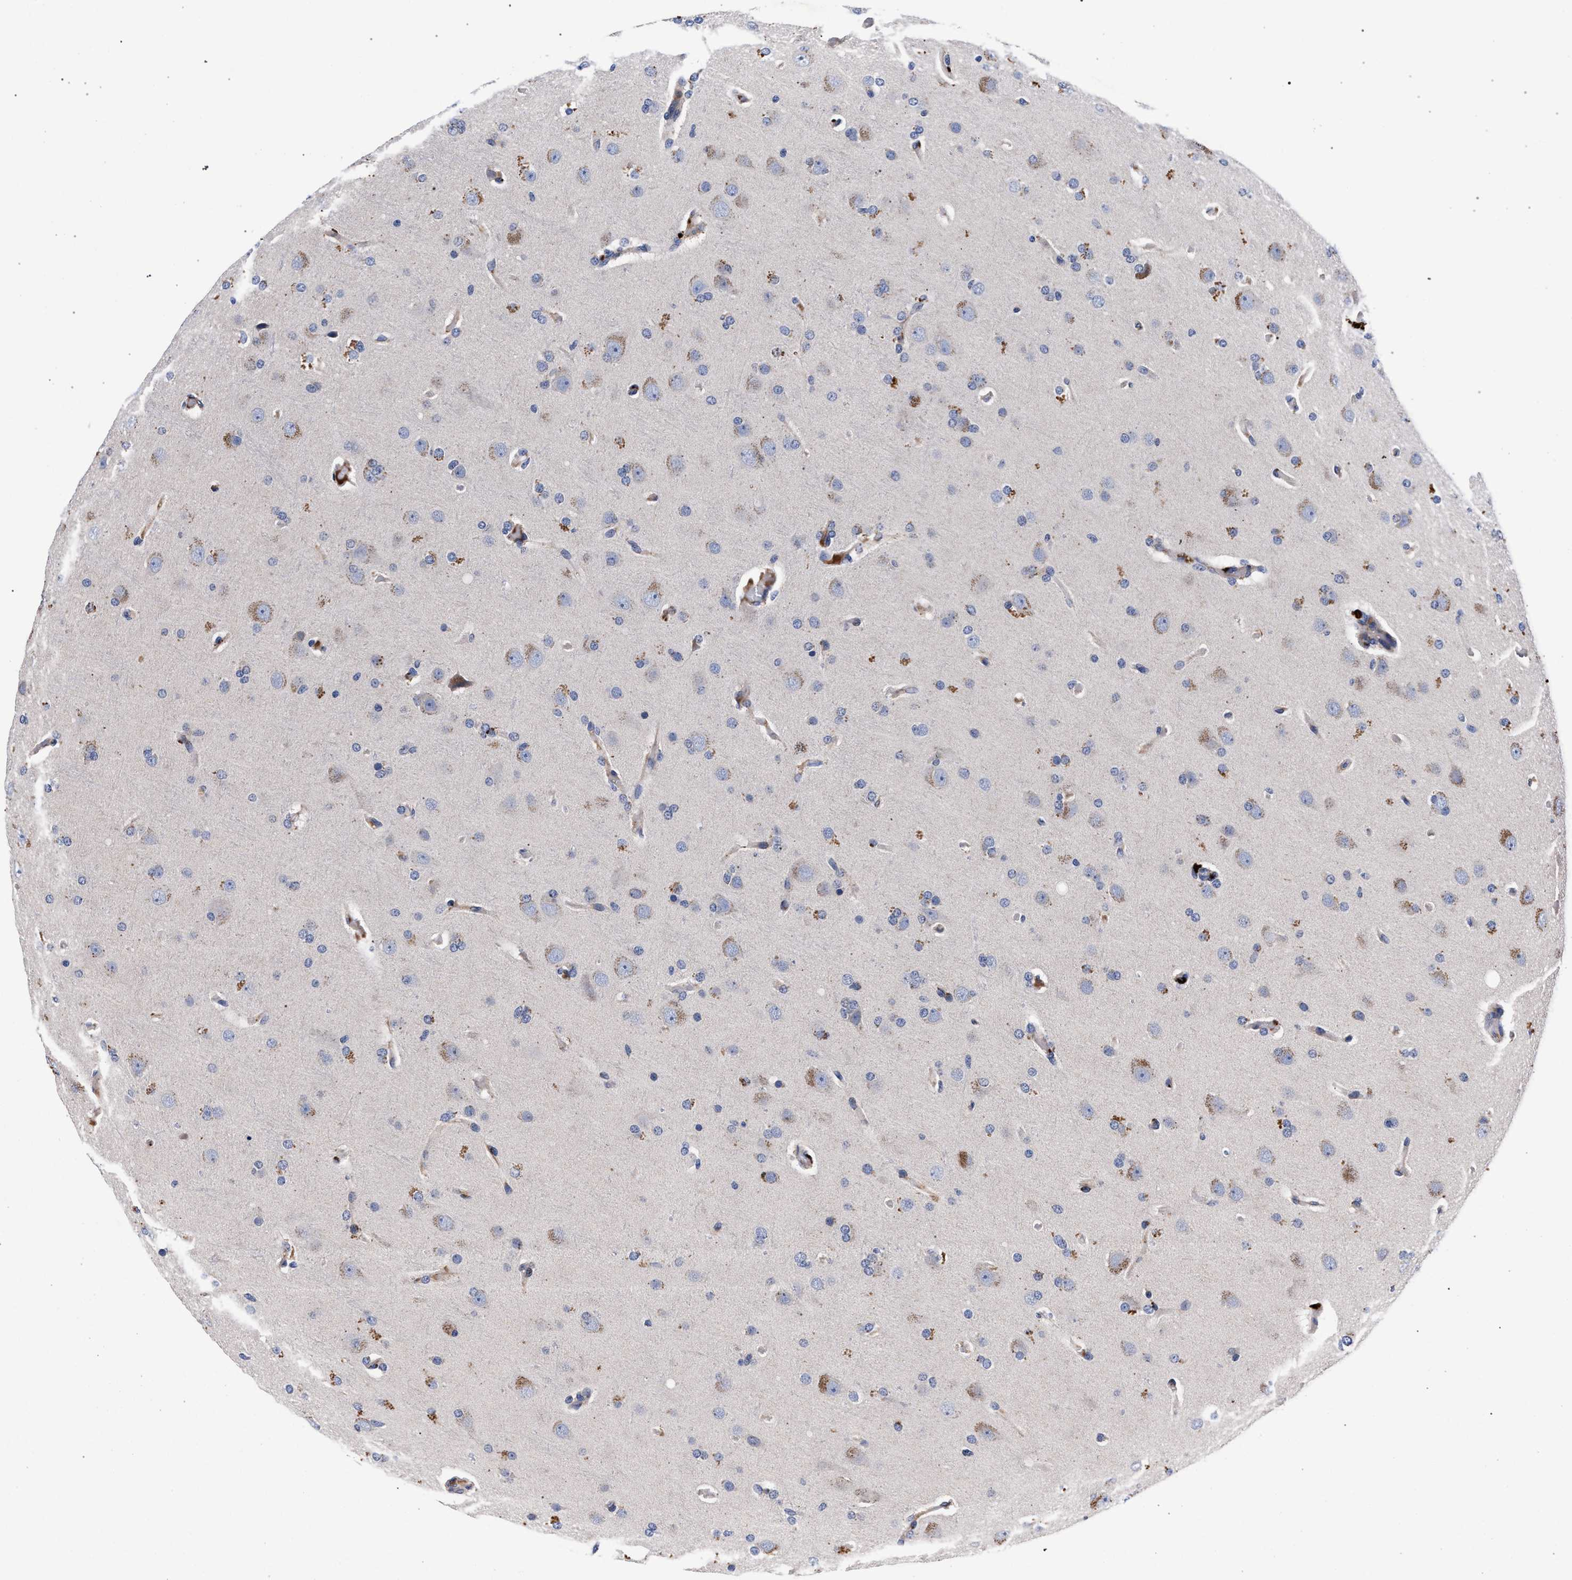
{"staining": {"intensity": "moderate", "quantity": "25%-75%", "location": "cytoplasmic/membranous"}, "tissue": "glioma", "cell_type": "Tumor cells", "image_type": "cancer", "snomed": [{"axis": "morphology", "description": "Glioma, malignant, High grade"}, {"axis": "topography", "description": "Brain"}], "caption": "IHC staining of malignant glioma (high-grade), which exhibits medium levels of moderate cytoplasmic/membranous expression in approximately 25%-75% of tumor cells indicating moderate cytoplasmic/membranous protein staining. The staining was performed using DAB (brown) for protein detection and nuclei were counterstained in hematoxylin (blue).", "gene": "ACOX1", "patient": {"sex": "female", "age": 58}}